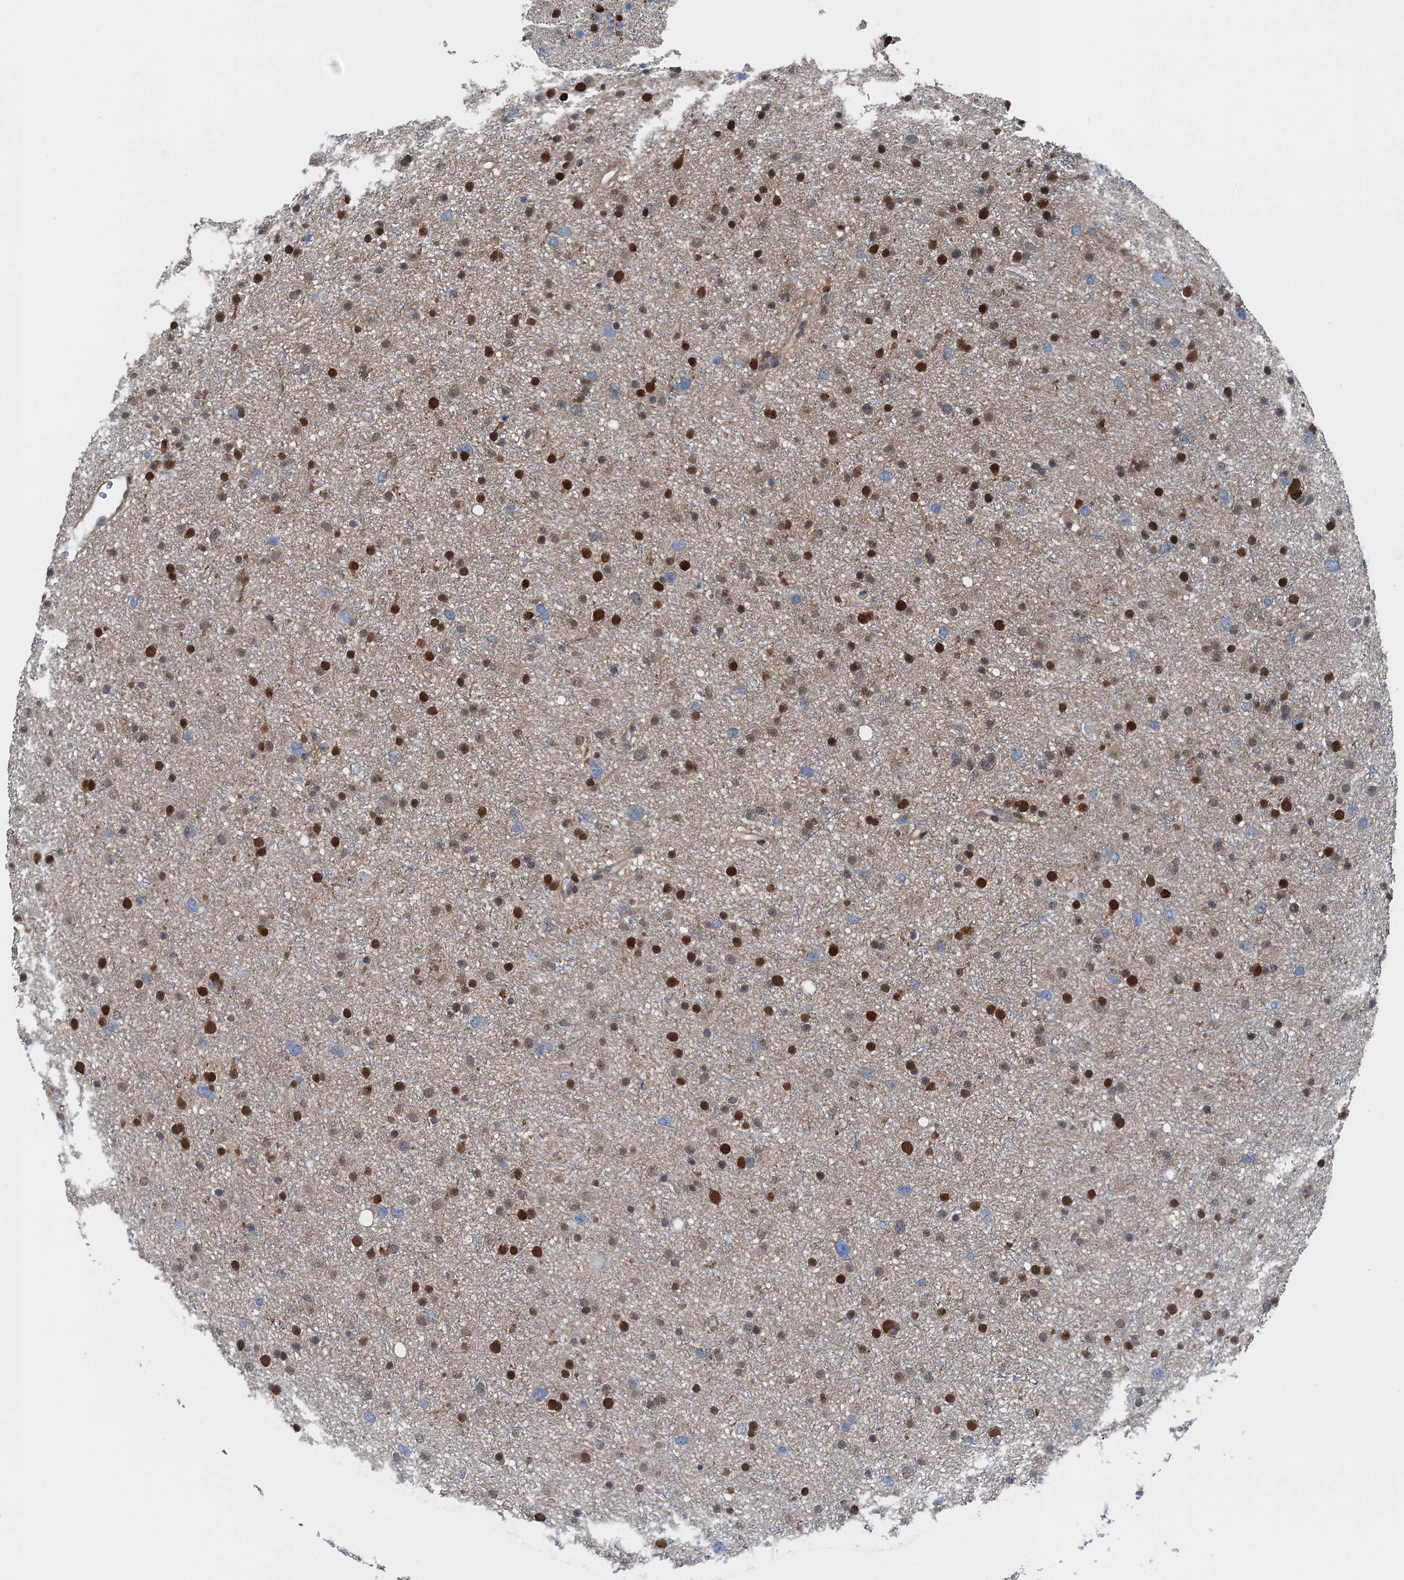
{"staining": {"intensity": "strong", "quantity": "25%-75%", "location": "nuclear"}, "tissue": "glioma", "cell_type": "Tumor cells", "image_type": "cancer", "snomed": [{"axis": "morphology", "description": "Glioma, malignant, Low grade"}, {"axis": "topography", "description": "Cerebral cortex"}], "caption": "Immunohistochemistry (IHC) of glioma reveals high levels of strong nuclear expression in about 25%-75% of tumor cells.", "gene": "RNH1", "patient": {"sex": "female", "age": 39}}